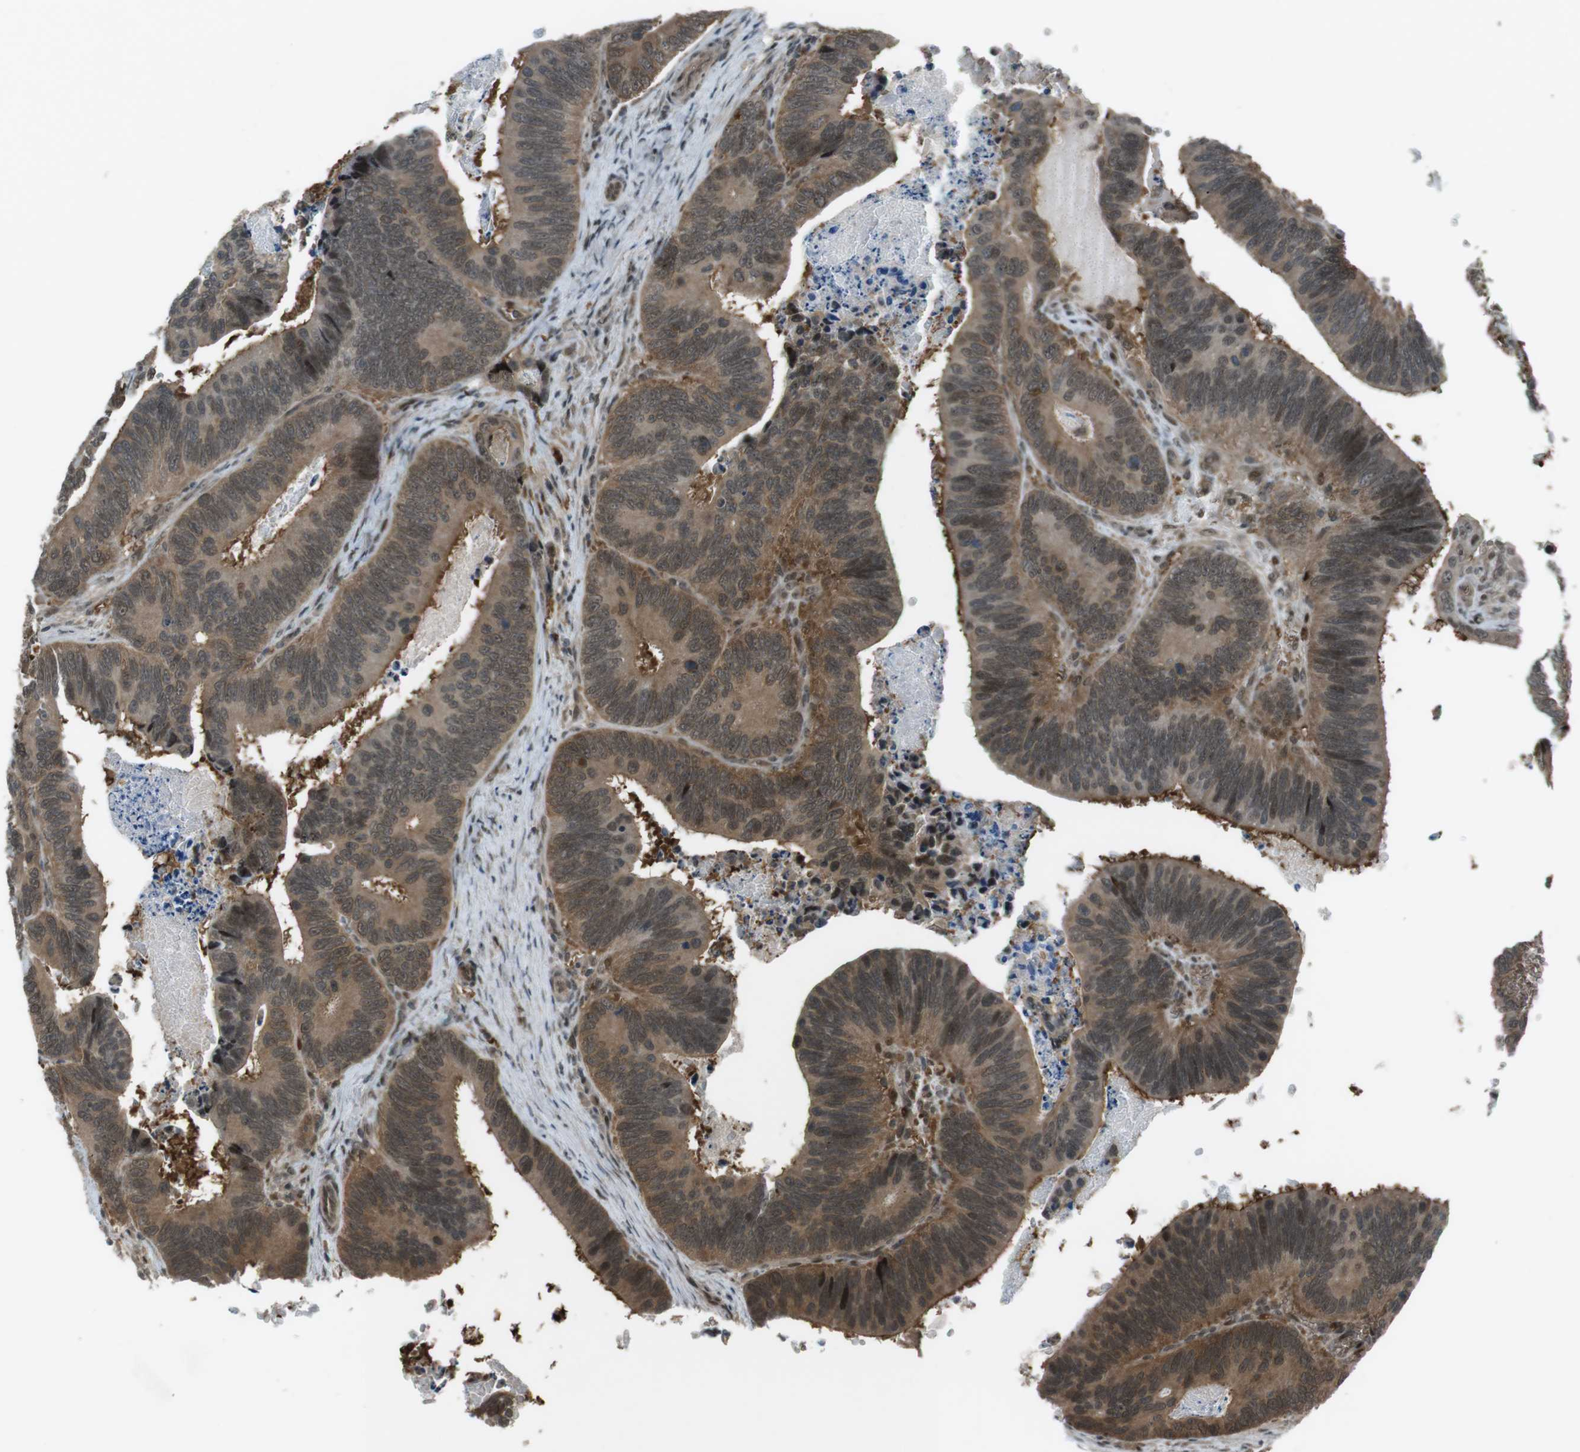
{"staining": {"intensity": "moderate", "quantity": ">75%", "location": "cytoplasmic/membranous,nuclear"}, "tissue": "colorectal cancer", "cell_type": "Tumor cells", "image_type": "cancer", "snomed": [{"axis": "morphology", "description": "Inflammation, NOS"}, {"axis": "morphology", "description": "Adenocarcinoma, NOS"}, {"axis": "topography", "description": "Colon"}], "caption": "Colorectal cancer stained with immunohistochemistry reveals moderate cytoplasmic/membranous and nuclear expression in about >75% of tumor cells.", "gene": "SLITRK5", "patient": {"sex": "male", "age": 72}}